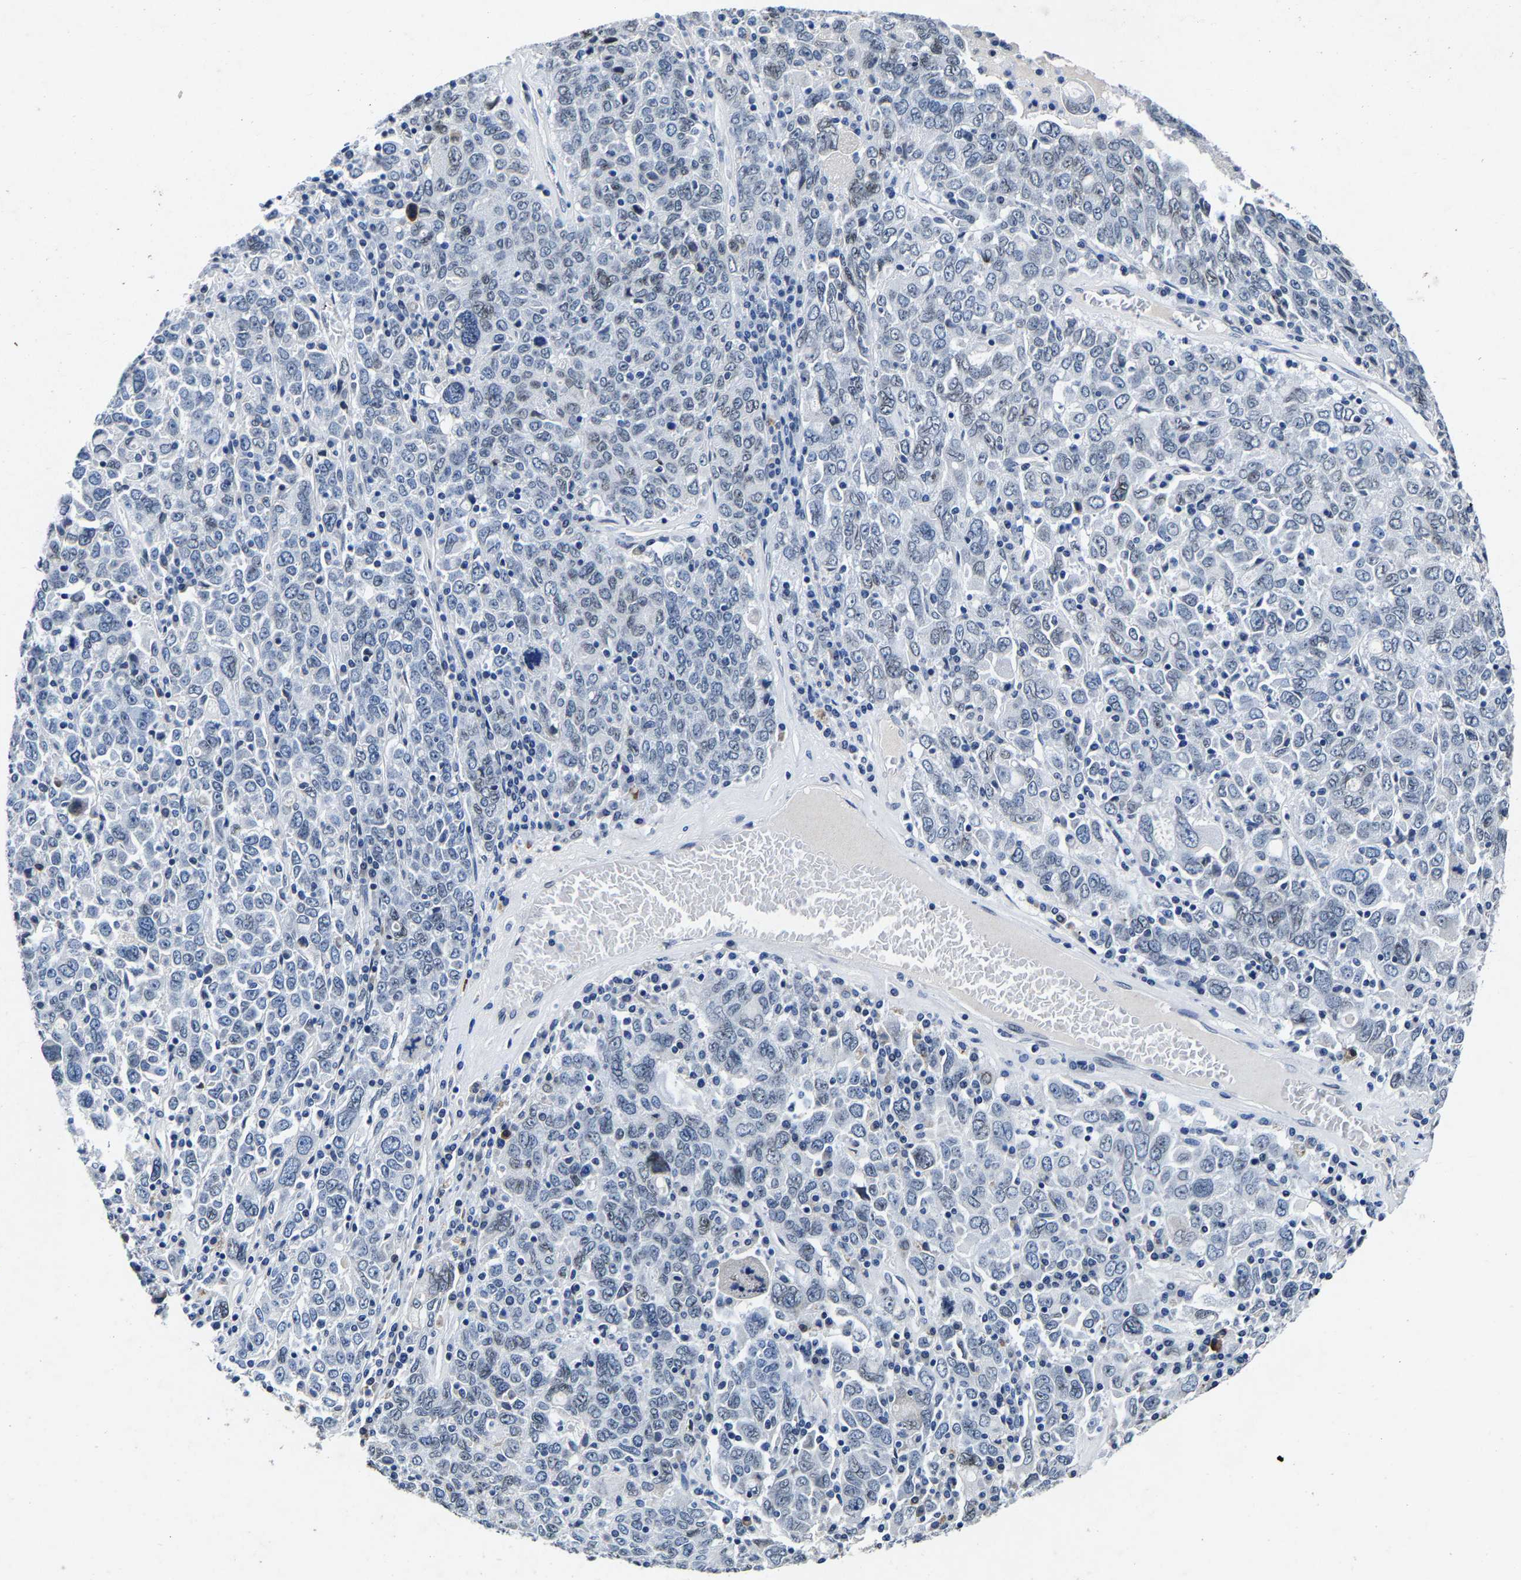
{"staining": {"intensity": "weak", "quantity": "<25%", "location": "nuclear"}, "tissue": "ovarian cancer", "cell_type": "Tumor cells", "image_type": "cancer", "snomed": [{"axis": "morphology", "description": "Carcinoma, endometroid"}, {"axis": "topography", "description": "Ovary"}], "caption": "The photomicrograph displays no staining of tumor cells in endometroid carcinoma (ovarian). (Immunohistochemistry (ihc), brightfield microscopy, high magnification).", "gene": "UBN2", "patient": {"sex": "female", "age": 62}}